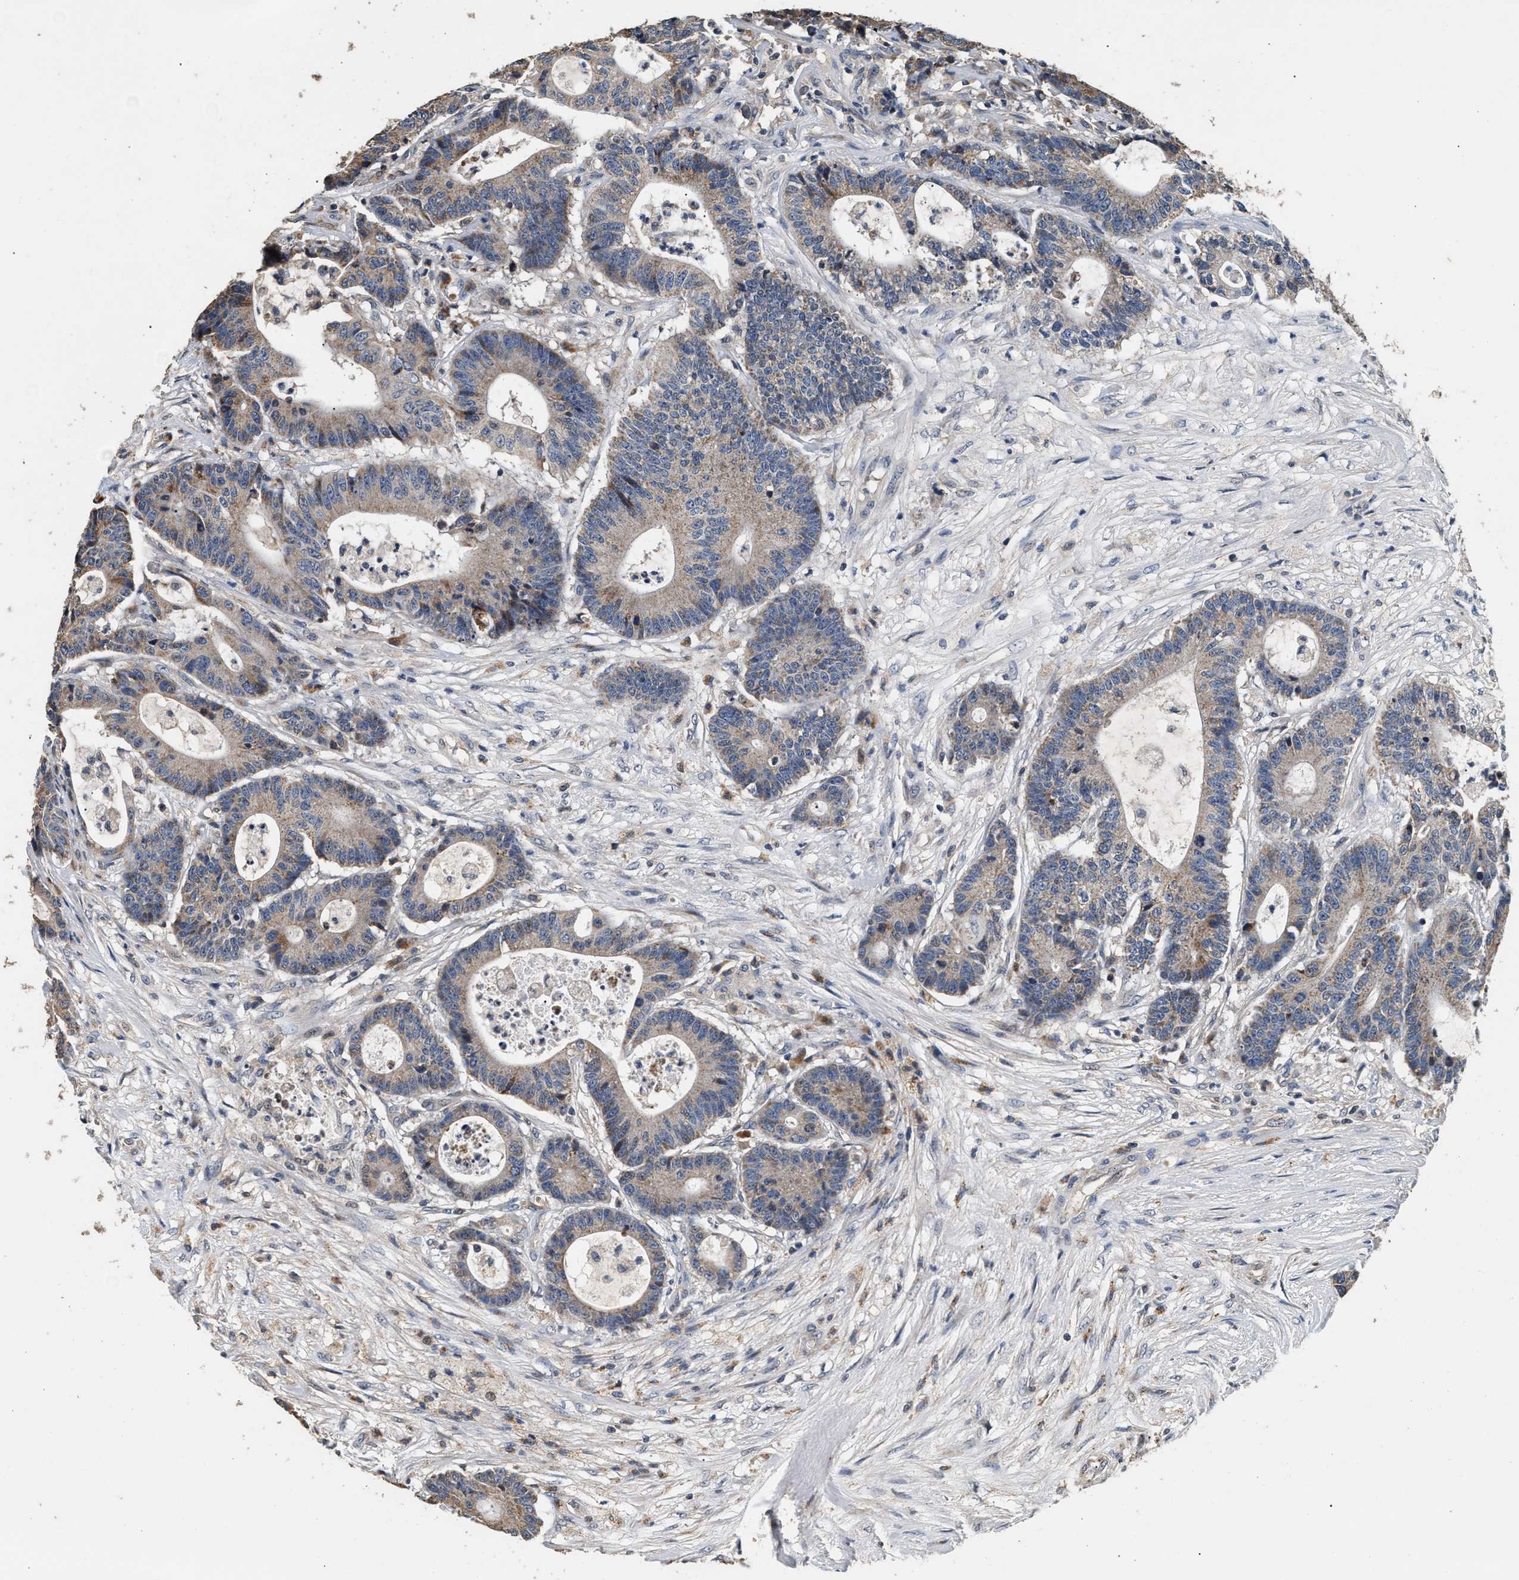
{"staining": {"intensity": "weak", "quantity": "25%-75%", "location": "cytoplasmic/membranous"}, "tissue": "colorectal cancer", "cell_type": "Tumor cells", "image_type": "cancer", "snomed": [{"axis": "morphology", "description": "Adenocarcinoma, NOS"}, {"axis": "topography", "description": "Colon"}], "caption": "Immunohistochemistry (DAB) staining of adenocarcinoma (colorectal) reveals weak cytoplasmic/membranous protein expression in about 25%-75% of tumor cells. Ihc stains the protein of interest in brown and the nuclei are stained blue.", "gene": "PTGR3", "patient": {"sex": "female", "age": 84}}